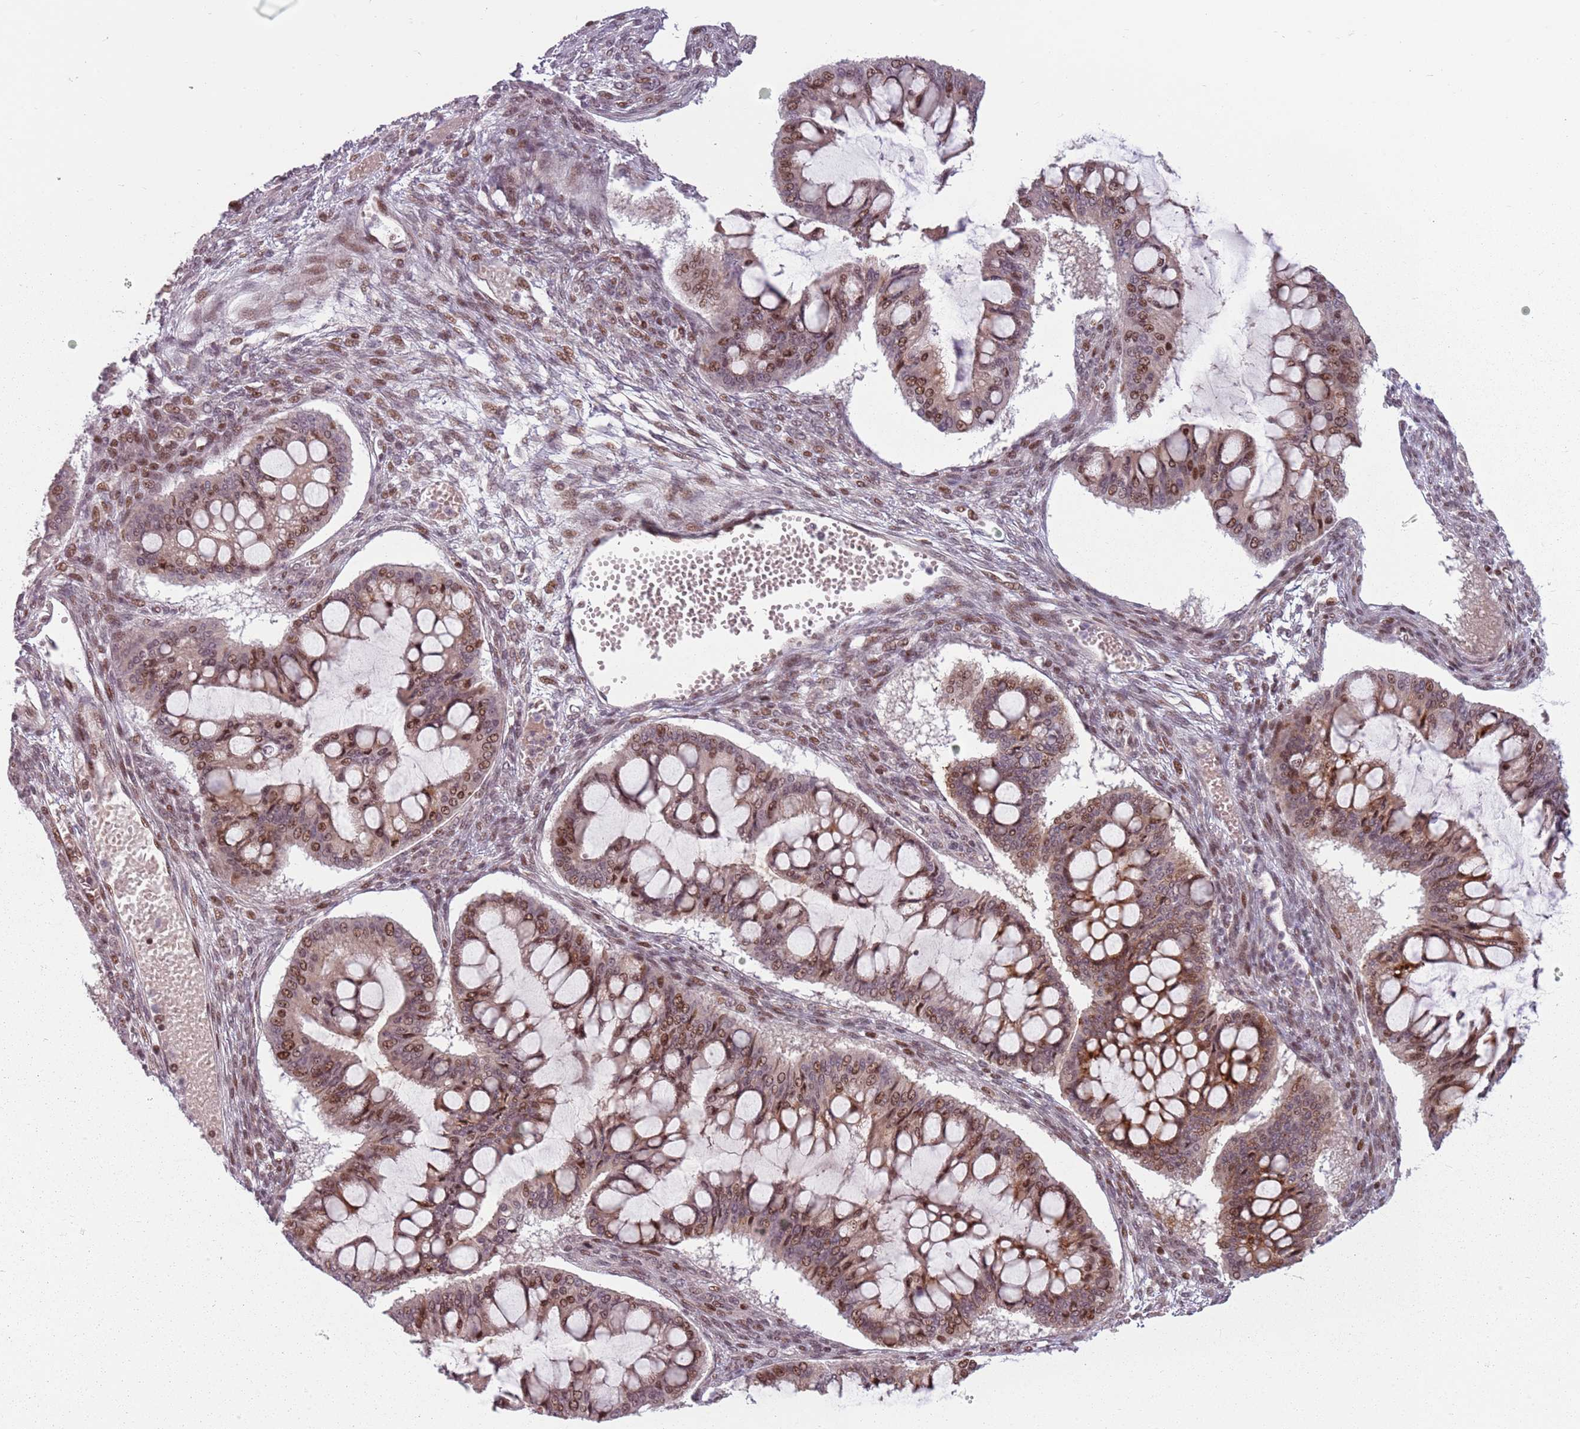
{"staining": {"intensity": "moderate", "quantity": ">75%", "location": "cytoplasmic/membranous,nuclear"}, "tissue": "ovarian cancer", "cell_type": "Tumor cells", "image_type": "cancer", "snomed": [{"axis": "morphology", "description": "Cystadenocarcinoma, mucinous, NOS"}, {"axis": "topography", "description": "Ovary"}], "caption": "A medium amount of moderate cytoplasmic/membranous and nuclear expression is identified in approximately >75% of tumor cells in mucinous cystadenocarcinoma (ovarian) tissue.", "gene": "ADGRG1", "patient": {"sex": "female", "age": 73}}